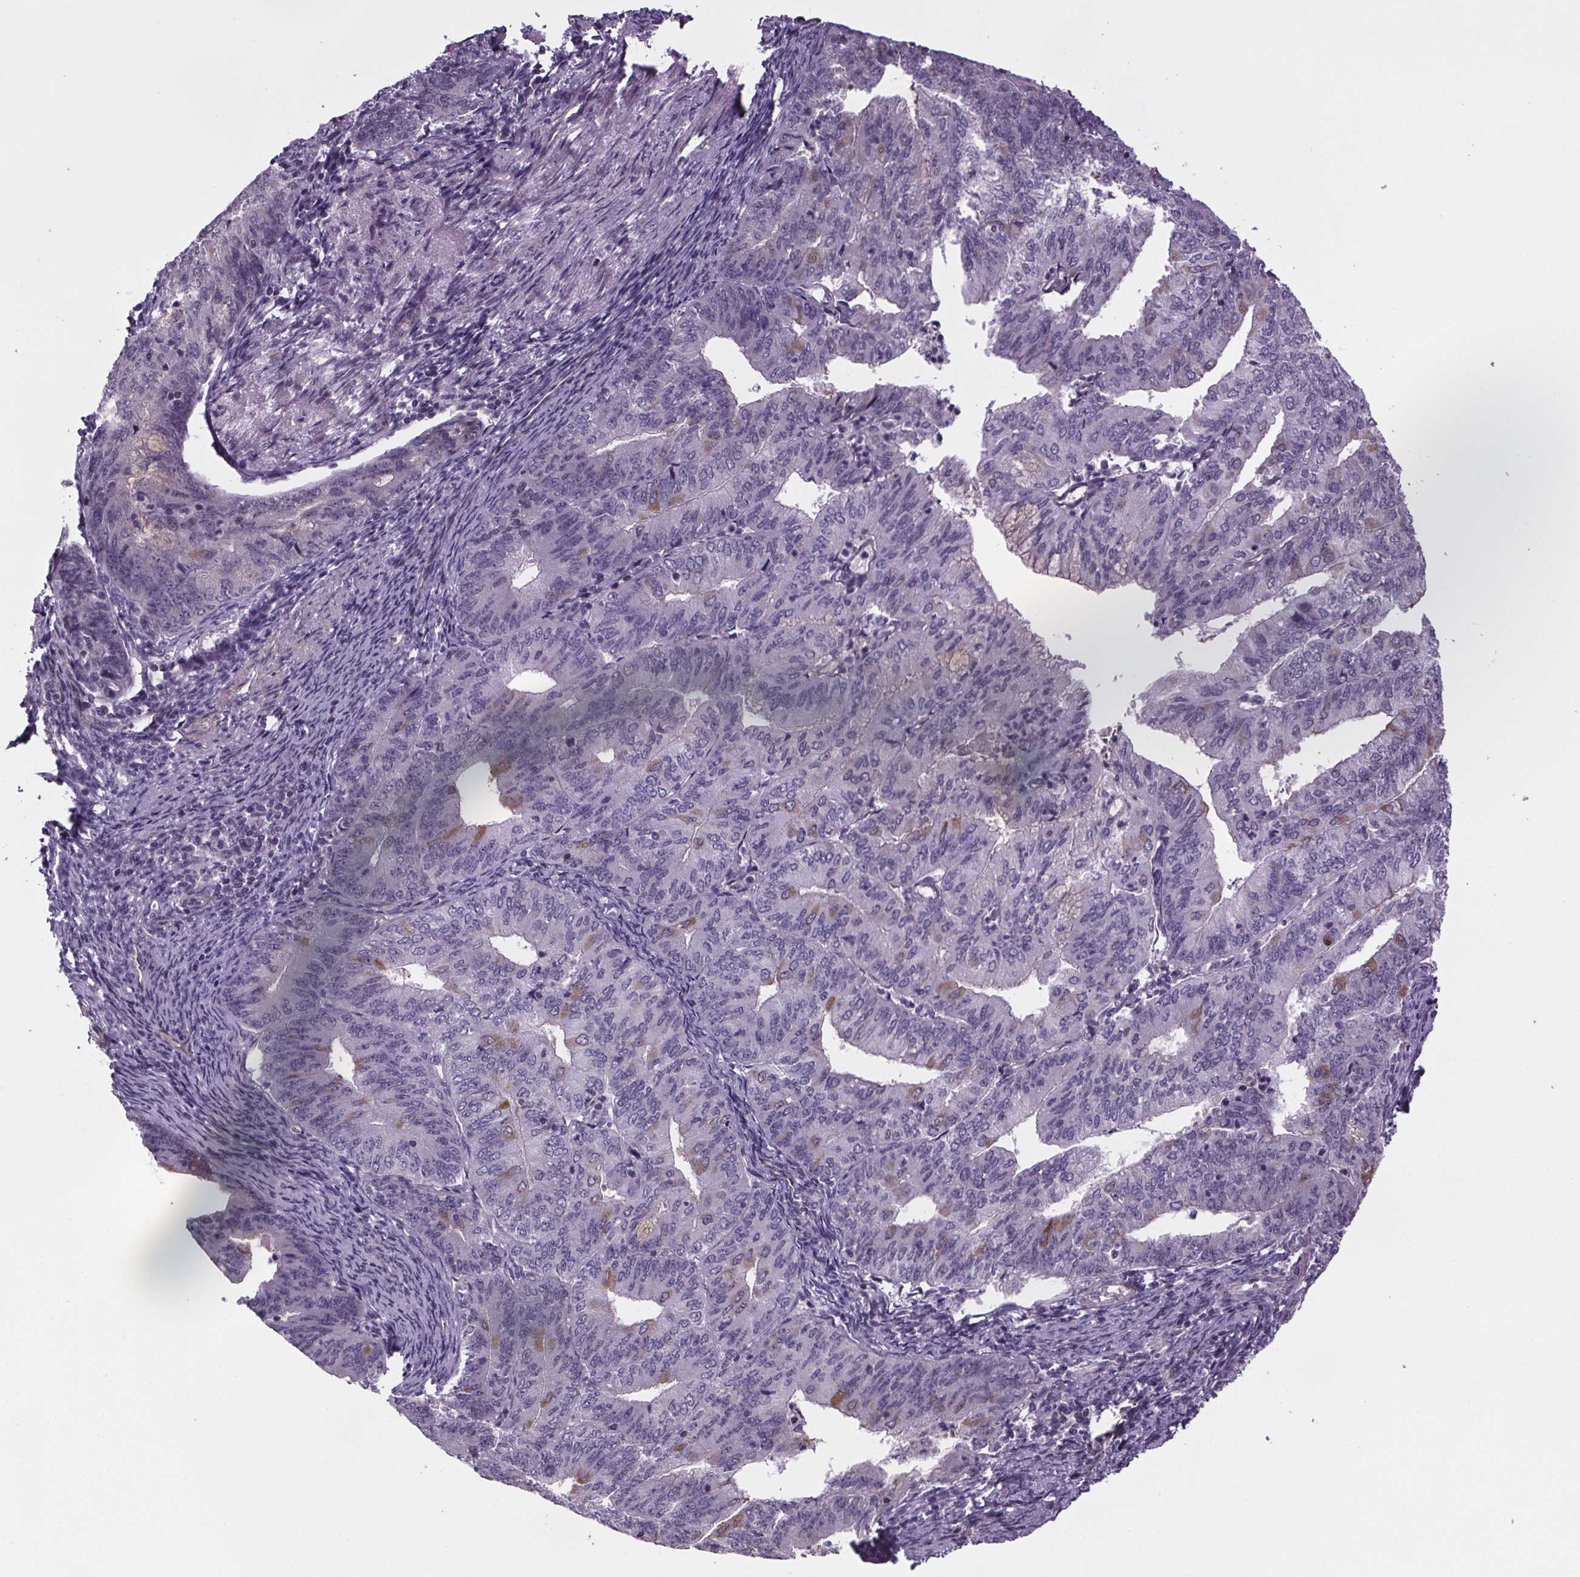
{"staining": {"intensity": "negative", "quantity": "none", "location": "none"}, "tissue": "endometrial cancer", "cell_type": "Tumor cells", "image_type": "cancer", "snomed": [{"axis": "morphology", "description": "Adenocarcinoma, NOS"}, {"axis": "morphology", "description": "Adenocarcinoma, metastatic, NOS"}, {"axis": "topography", "description": "Adipose tissue"}, {"axis": "topography", "description": "Endometrium"}], "caption": "High magnification brightfield microscopy of metastatic adenocarcinoma (endometrial) stained with DAB (brown) and counterstained with hematoxylin (blue): tumor cells show no significant staining.", "gene": "TTC12", "patient": {"sex": "female", "age": 67}}